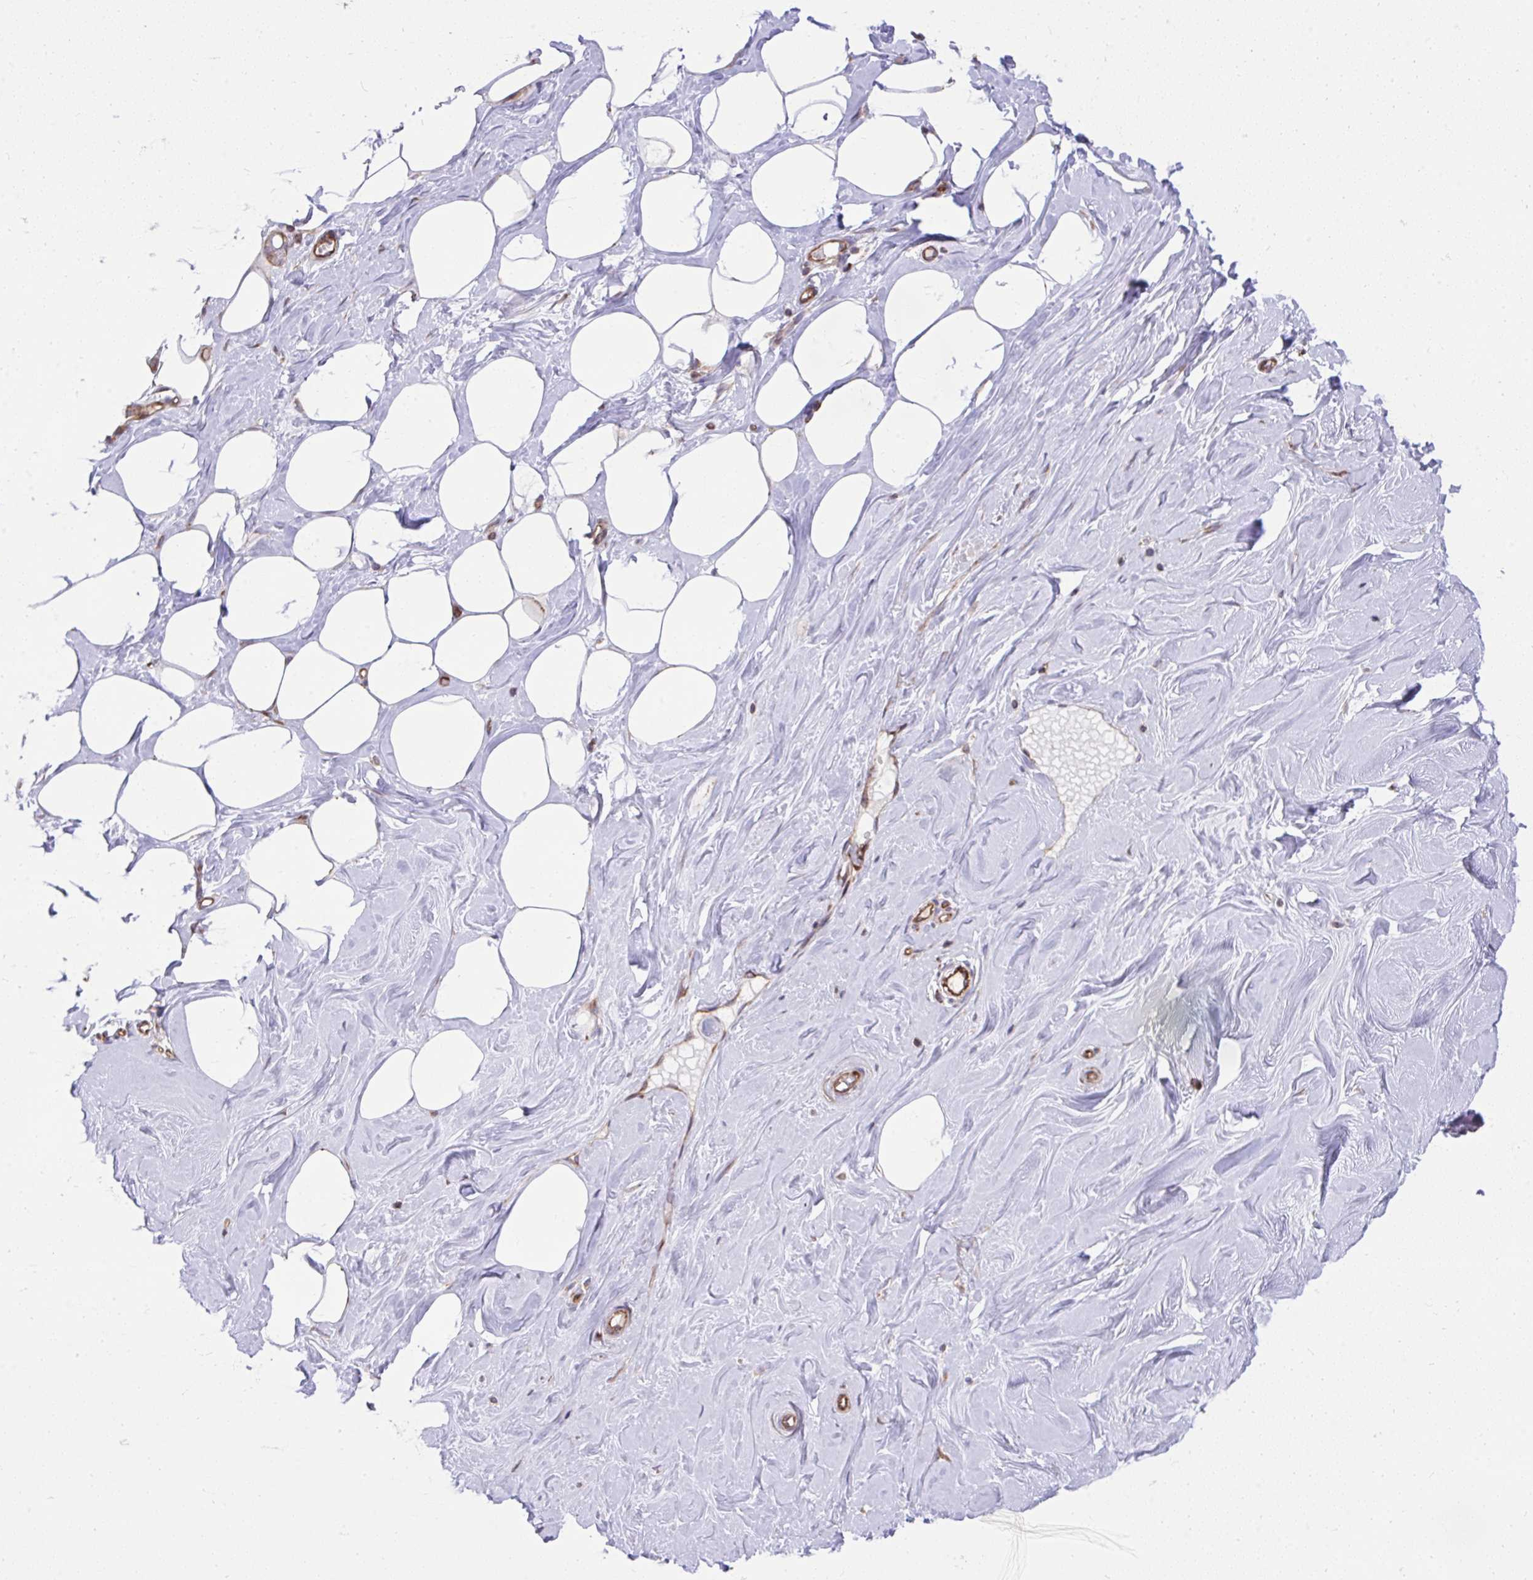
{"staining": {"intensity": "negative", "quantity": "none", "location": "none"}, "tissue": "breast", "cell_type": "Adipocytes", "image_type": "normal", "snomed": [{"axis": "morphology", "description": "Normal tissue, NOS"}, {"axis": "topography", "description": "Breast"}], "caption": "Adipocytes are negative for protein expression in unremarkable human breast. The staining is performed using DAB brown chromogen with nuclei counter-stained in using hematoxylin.", "gene": "NMNAT3", "patient": {"sex": "female", "age": 27}}